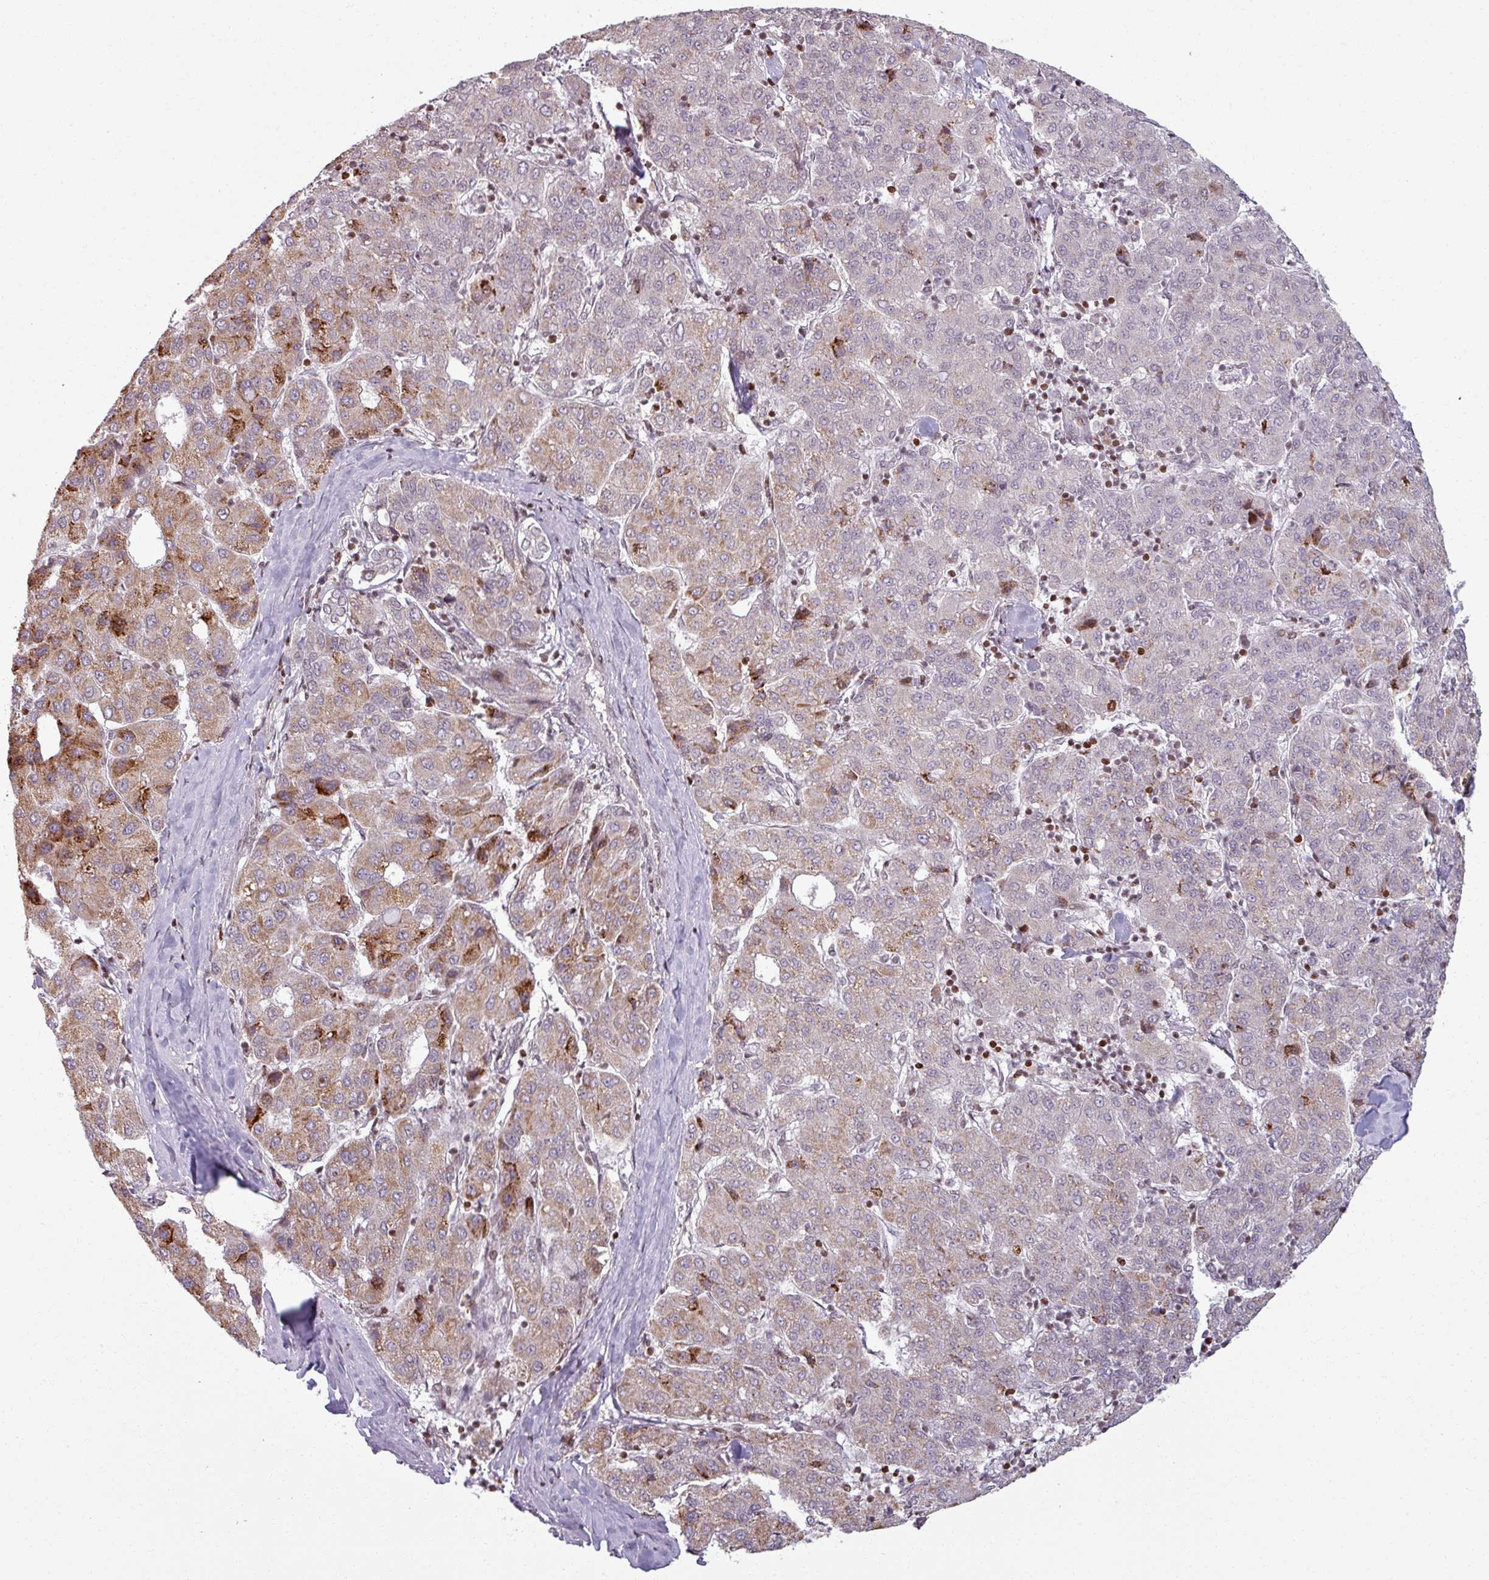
{"staining": {"intensity": "moderate", "quantity": "<25%", "location": "cytoplasmic/membranous"}, "tissue": "liver cancer", "cell_type": "Tumor cells", "image_type": "cancer", "snomed": [{"axis": "morphology", "description": "Carcinoma, Hepatocellular, NOS"}, {"axis": "topography", "description": "Liver"}], "caption": "Approximately <25% of tumor cells in hepatocellular carcinoma (liver) reveal moderate cytoplasmic/membranous protein positivity as visualized by brown immunohistochemical staining.", "gene": "NCOR1", "patient": {"sex": "male", "age": 65}}